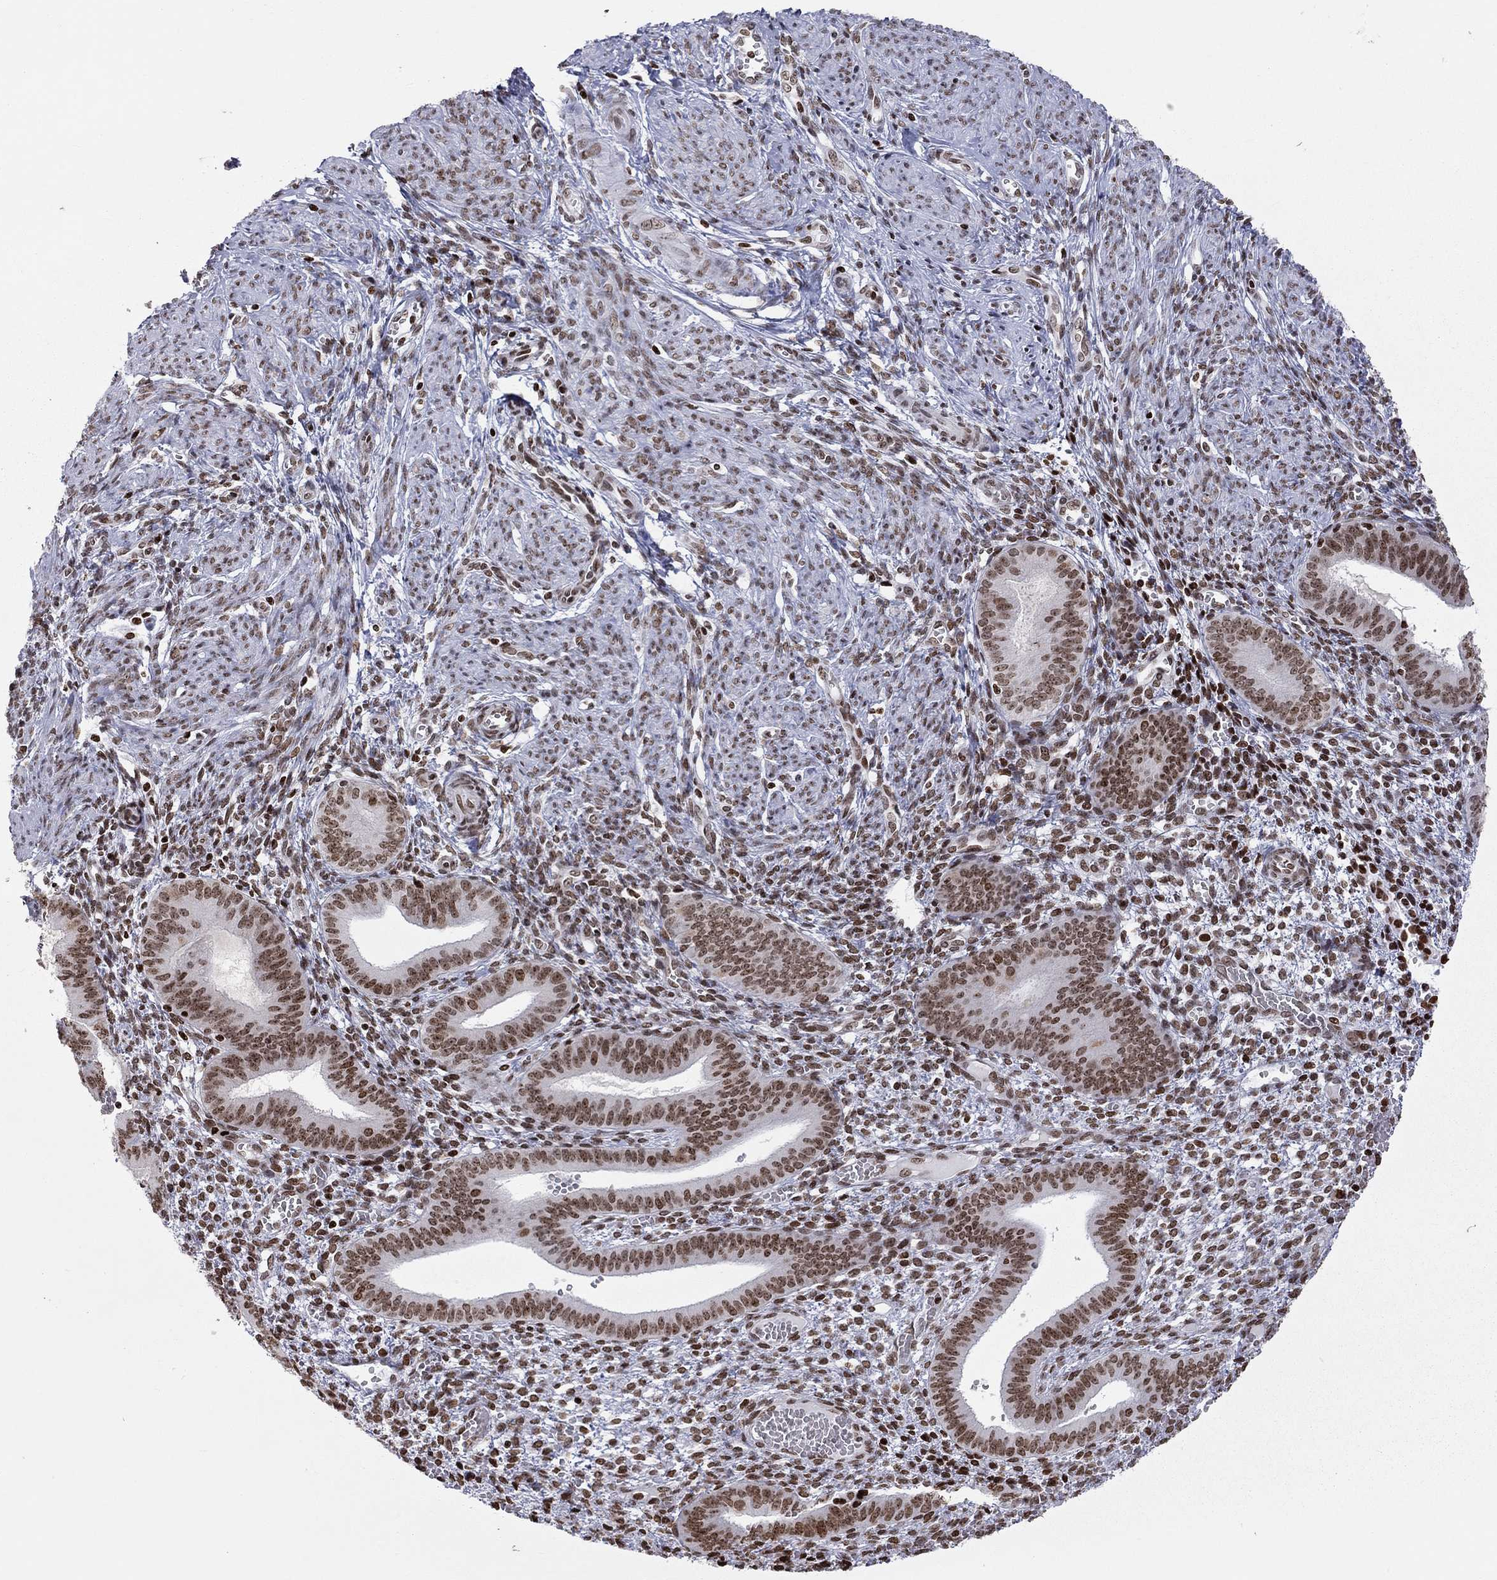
{"staining": {"intensity": "moderate", "quantity": ">75%", "location": "nuclear"}, "tissue": "endometrium", "cell_type": "Cells in endometrial stroma", "image_type": "normal", "snomed": [{"axis": "morphology", "description": "Normal tissue, NOS"}, {"axis": "topography", "description": "Endometrium"}], "caption": "Protein expression by immunohistochemistry (IHC) displays moderate nuclear expression in approximately >75% of cells in endometrial stroma in unremarkable endometrium.", "gene": "H2AX", "patient": {"sex": "female", "age": 42}}